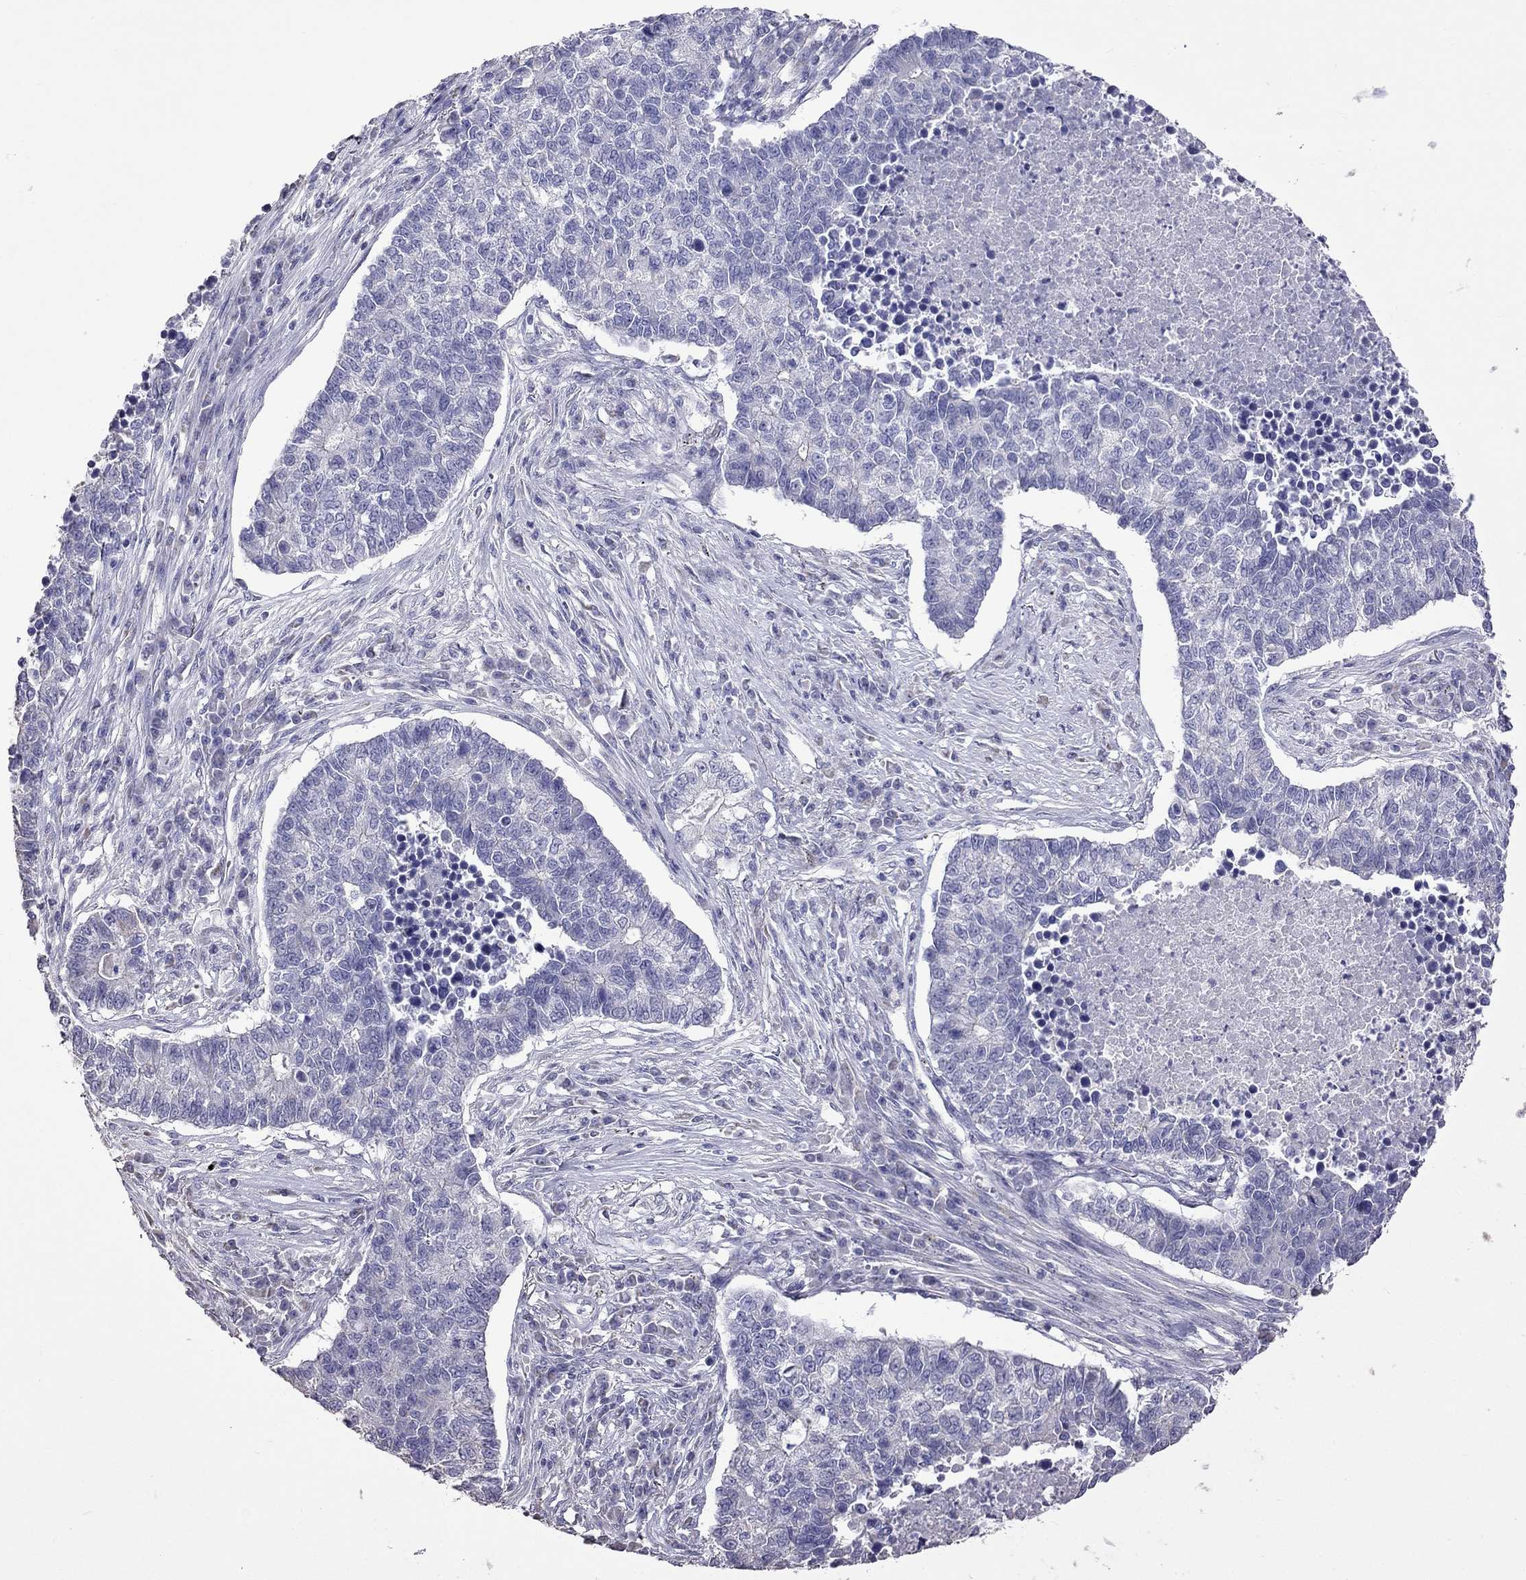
{"staining": {"intensity": "negative", "quantity": "none", "location": "none"}, "tissue": "lung cancer", "cell_type": "Tumor cells", "image_type": "cancer", "snomed": [{"axis": "morphology", "description": "Adenocarcinoma, NOS"}, {"axis": "topography", "description": "Lung"}], "caption": "IHC photomicrograph of lung adenocarcinoma stained for a protein (brown), which exhibits no expression in tumor cells.", "gene": "AK5", "patient": {"sex": "male", "age": 57}}